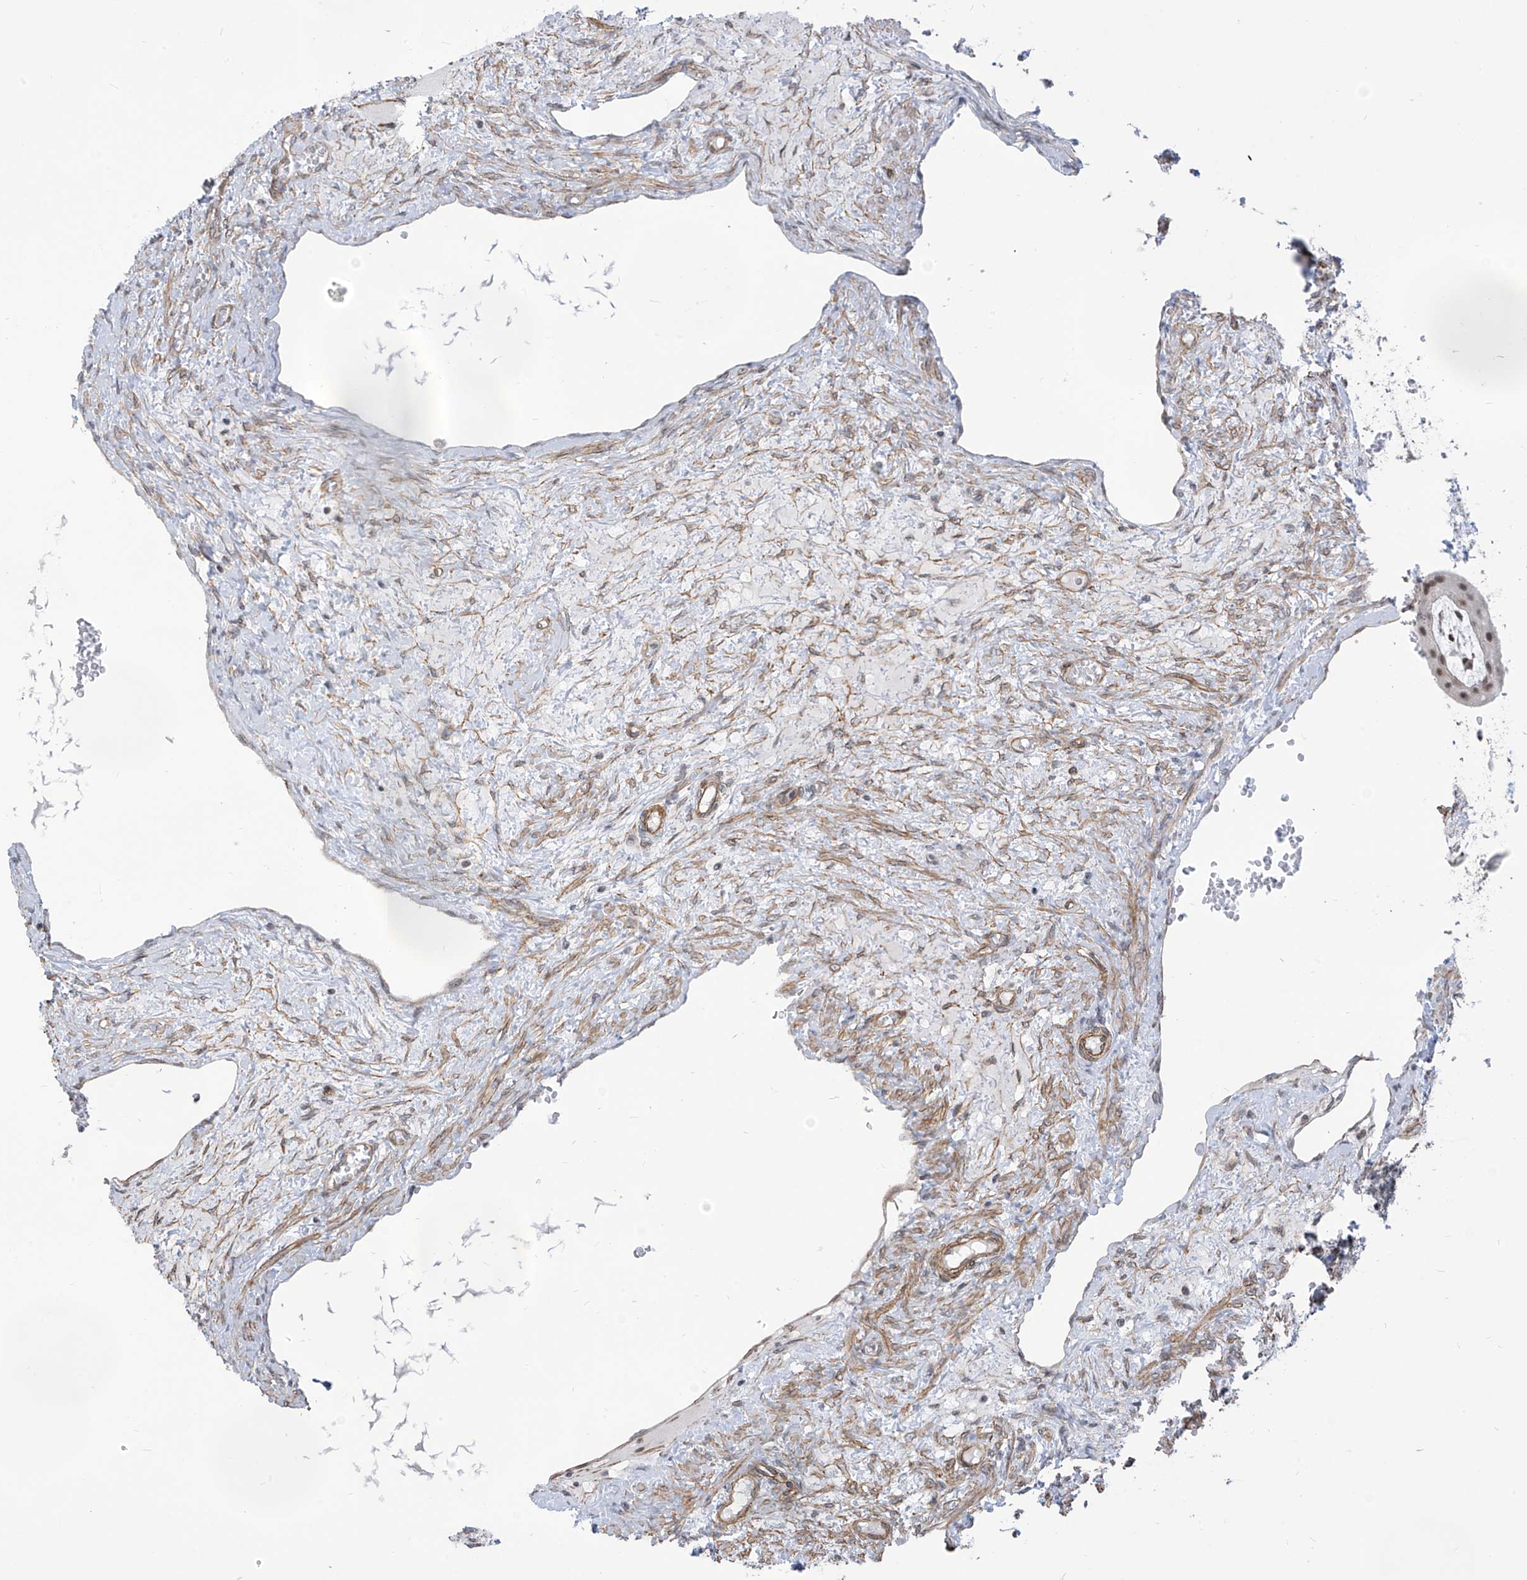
{"staining": {"intensity": "negative", "quantity": "none", "location": "none"}, "tissue": "ovary", "cell_type": "Ovarian stroma cells", "image_type": "normal", "snomed": [{"axis": "morphology", "description": "Normal tissue, NOS"}, {"axis": "topography", "description": "Ovary"}], "caption": "IHC image of benign ovary: ovary stained with DAB exhibits no significant protein staining in ovarian stroma cells.", "gene": "METAP1D", "patient": {"sex": "female", "age": 27}}